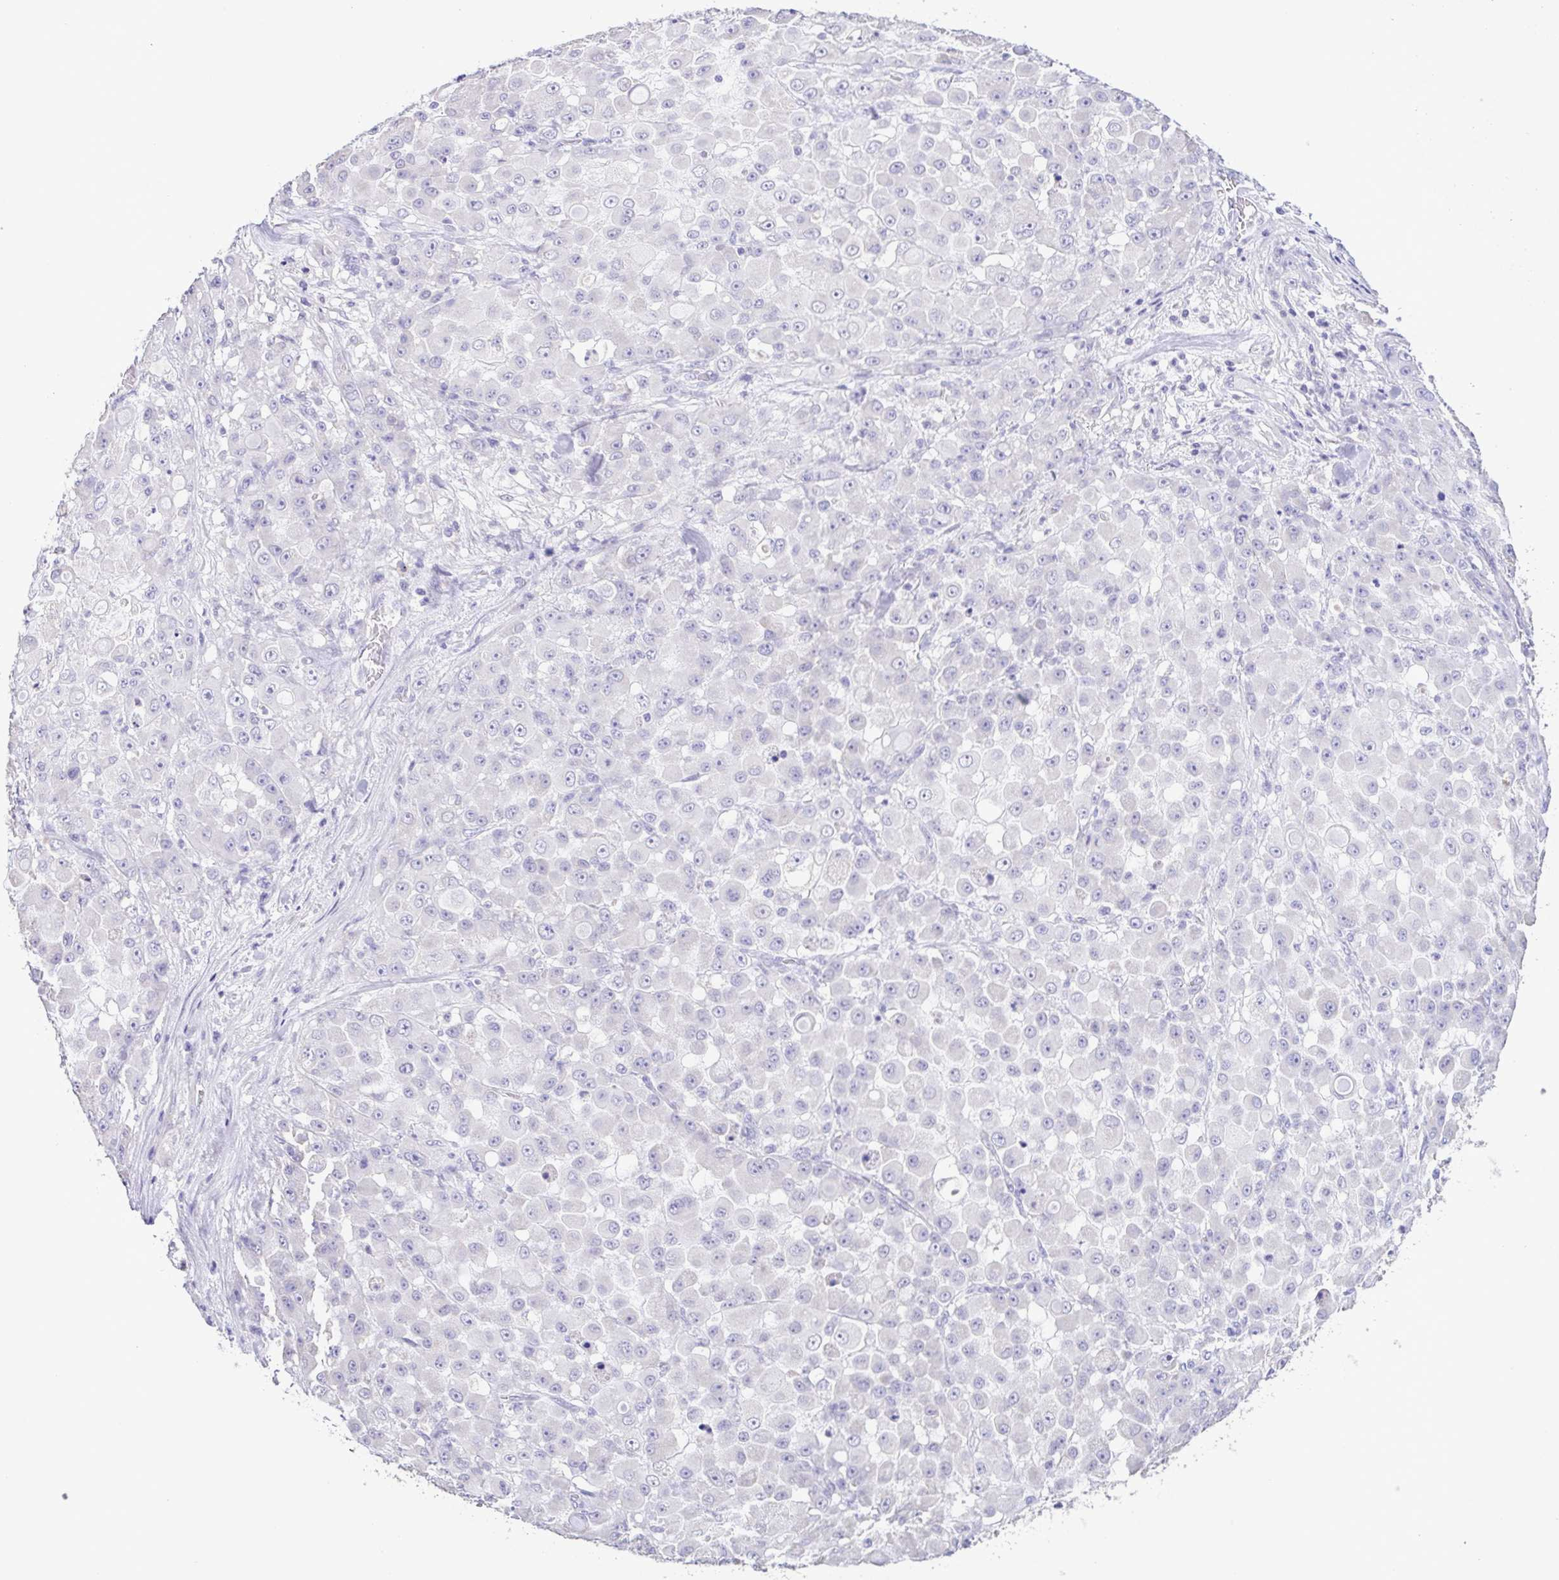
{"staining": {"intensity": "negative", "quantity": "none", "location": "none"}, "tissue": "stomach cancer", "cell_type": "Tumor cells", "image_type": "cancer", "snomed": [{"axis": "morphology", "description": "Adenocarcinoma, NOS"}, {"axis": "topography", "description": "Stomach"}], "caption": "Adenocarcinoma (stomach) stained for a protein using immunohistochemistry (IHC) displays no staining tumor cells.", "gene": "PLA2G4E", "patient": {"sex": "female", "age": 76}}